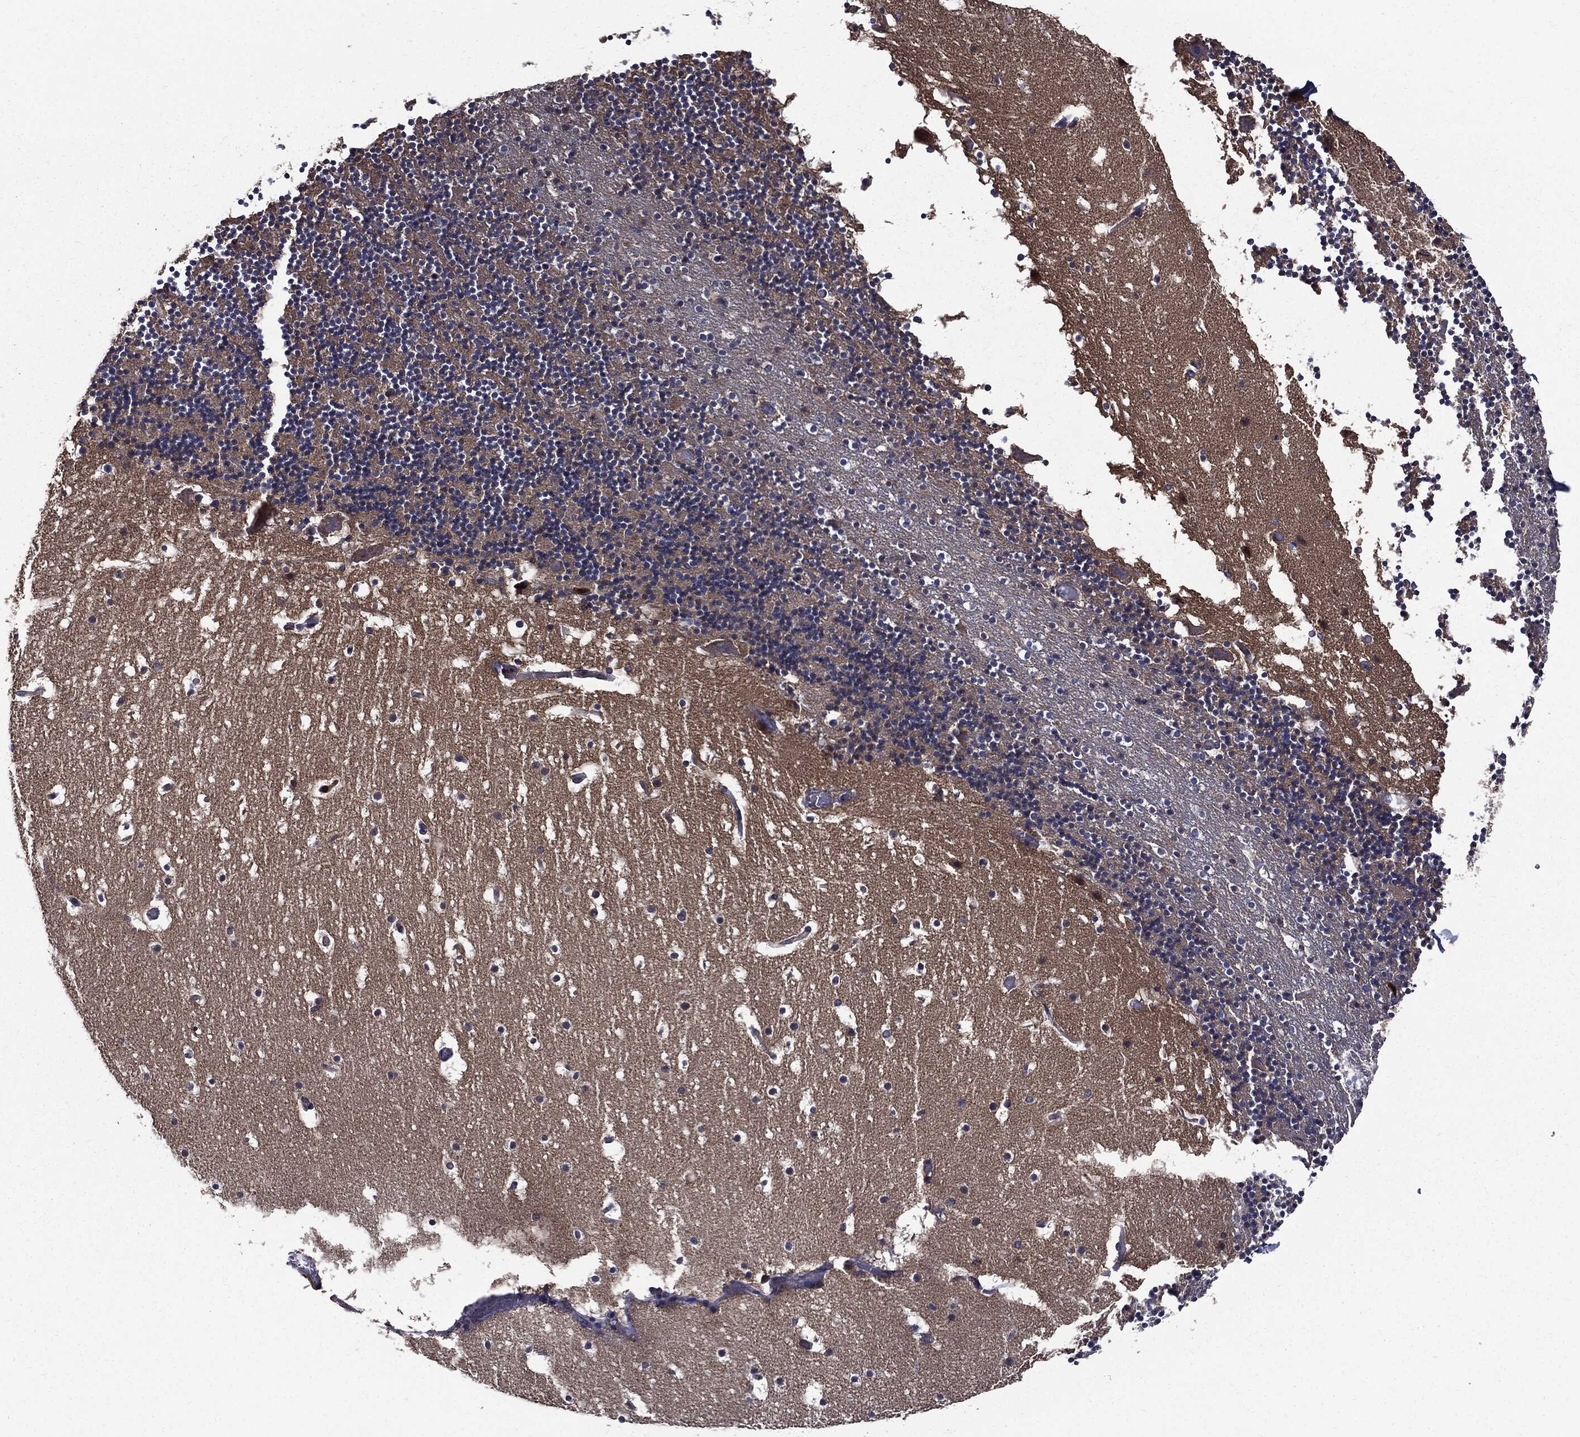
{"staining": {"intensity": "negative", "quantity": "none", "location": "none"}, "tissue": "cerebellum", "cell_type": "Cells in granular layer", "image_type": "normal", "snomed": [{"axis": "morphology", "description": "Normal tissue, NOS"}, {"axis": "topography", "description": "Cerebellum"}], "caption": "Protein analysis of benign cerebellum exhibits no significant staining in cells in granular layer.", "gene": "PDCD6IP", "patient": {"sex": "male", "age": 37}}